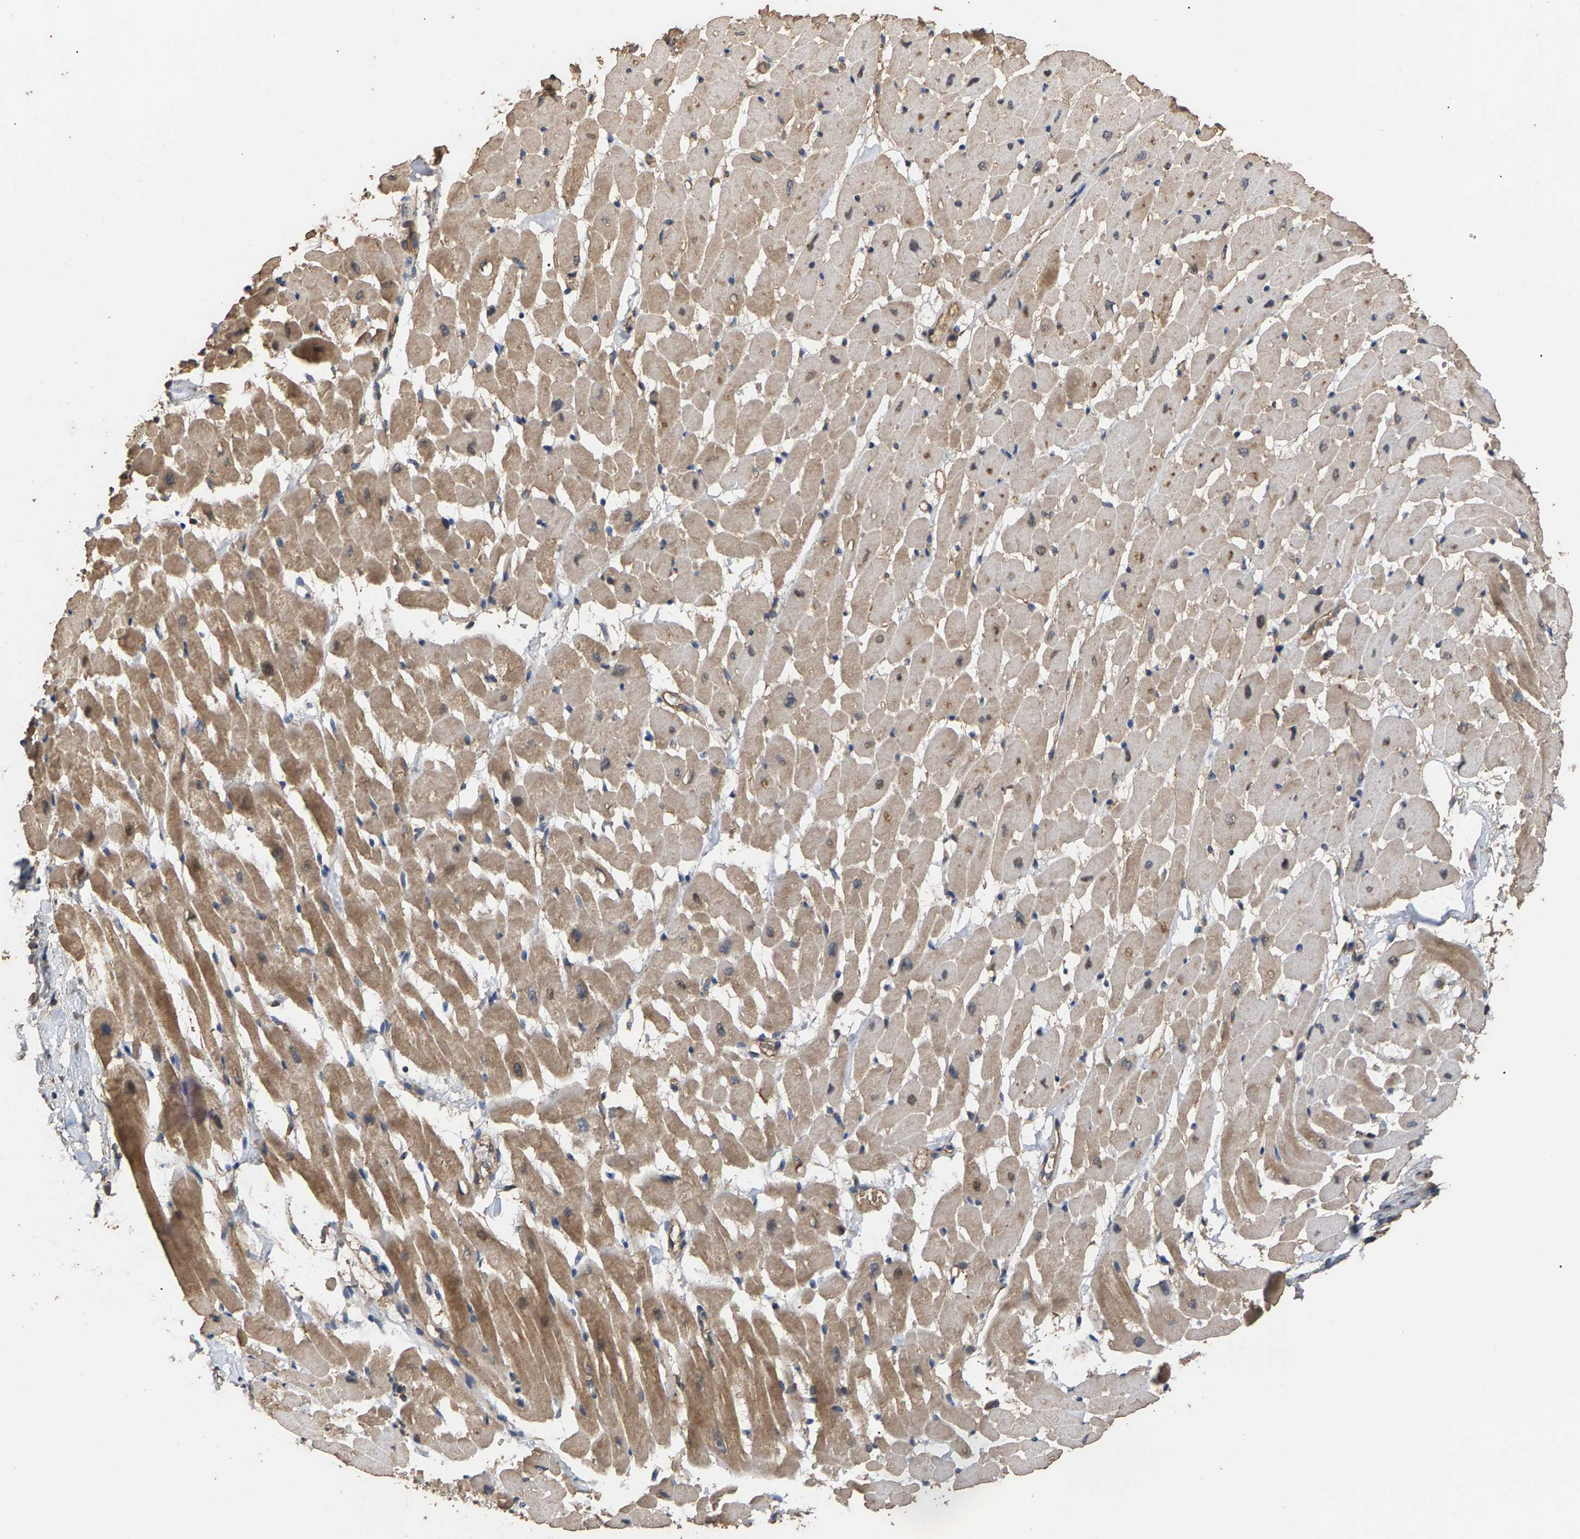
{"staining": {"intensity": "weak", "quantity": ">75%", "location": "cytoplasmic/membranous"}, "tissue": "heart muscle", "cell_type": "Cardiomyocytes", "image_type": "normal", "snomed": [{"axis": "morphology", "description": "Normal tissue, NOS"}, {"axis": "topography", "description": "Heart"}], "caption": "DAB (3,3'-diaminobenzidine) immunohistochemical staining of benign heart muscle displays weak cytoplasmic/membranous protein staining in approximately >75% of cardiomyocytes. The staining was performed using DAB to visualize the protein expression in brown, while the nuclei were stained in blue with hematoxylin (Magnification: 20x).", "gene": "HTRA3", "patient": {"sex": "male", "age": 45}}